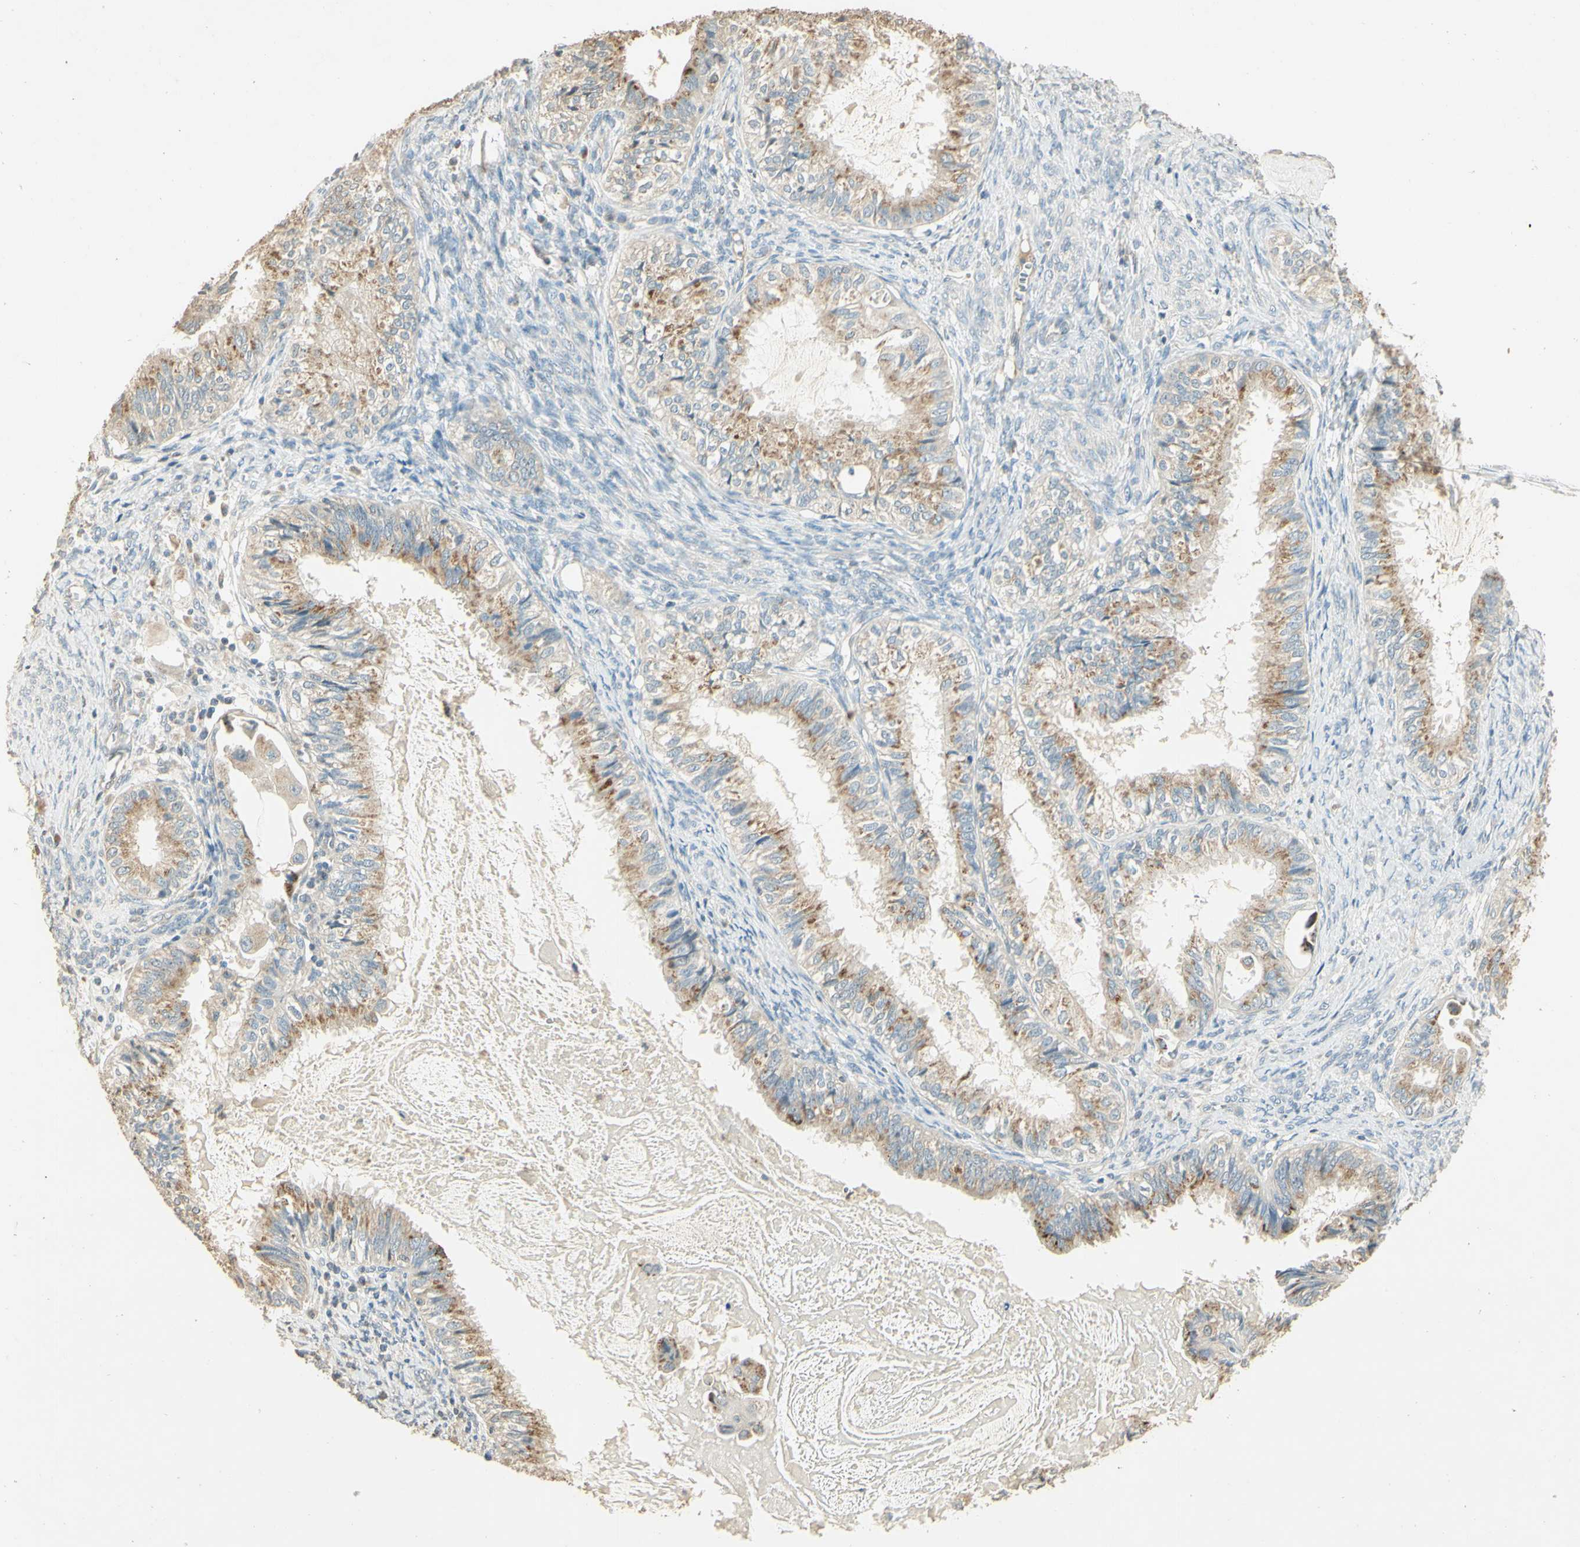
{"staining": {"intensity": "moderate", "quantity": "25%-75%", "location": "cytoplasmic/membranous"}, "tissue": "cervical cancer", "cell_type": "Tumor cells", "image_type": "cancer", "snomed": [{"axis": "morphology", "description": "Normal tissue, NOS"}, {"axis": "morphology", "description": "Adenocarcinoma, NOS"}, {"axis": "topography", "description": "Cervix"}, {"axis": "topography", "description": "Endometrium"}], "caption": "Human cervical adenocarcinoma stained for a protein (brown) shows moderate cytoplasmic/membranous positive positivity in about 25%-75% of tumor cells.", "gene": "UXS1", "patient": {"sex": "female", "age": 86}}